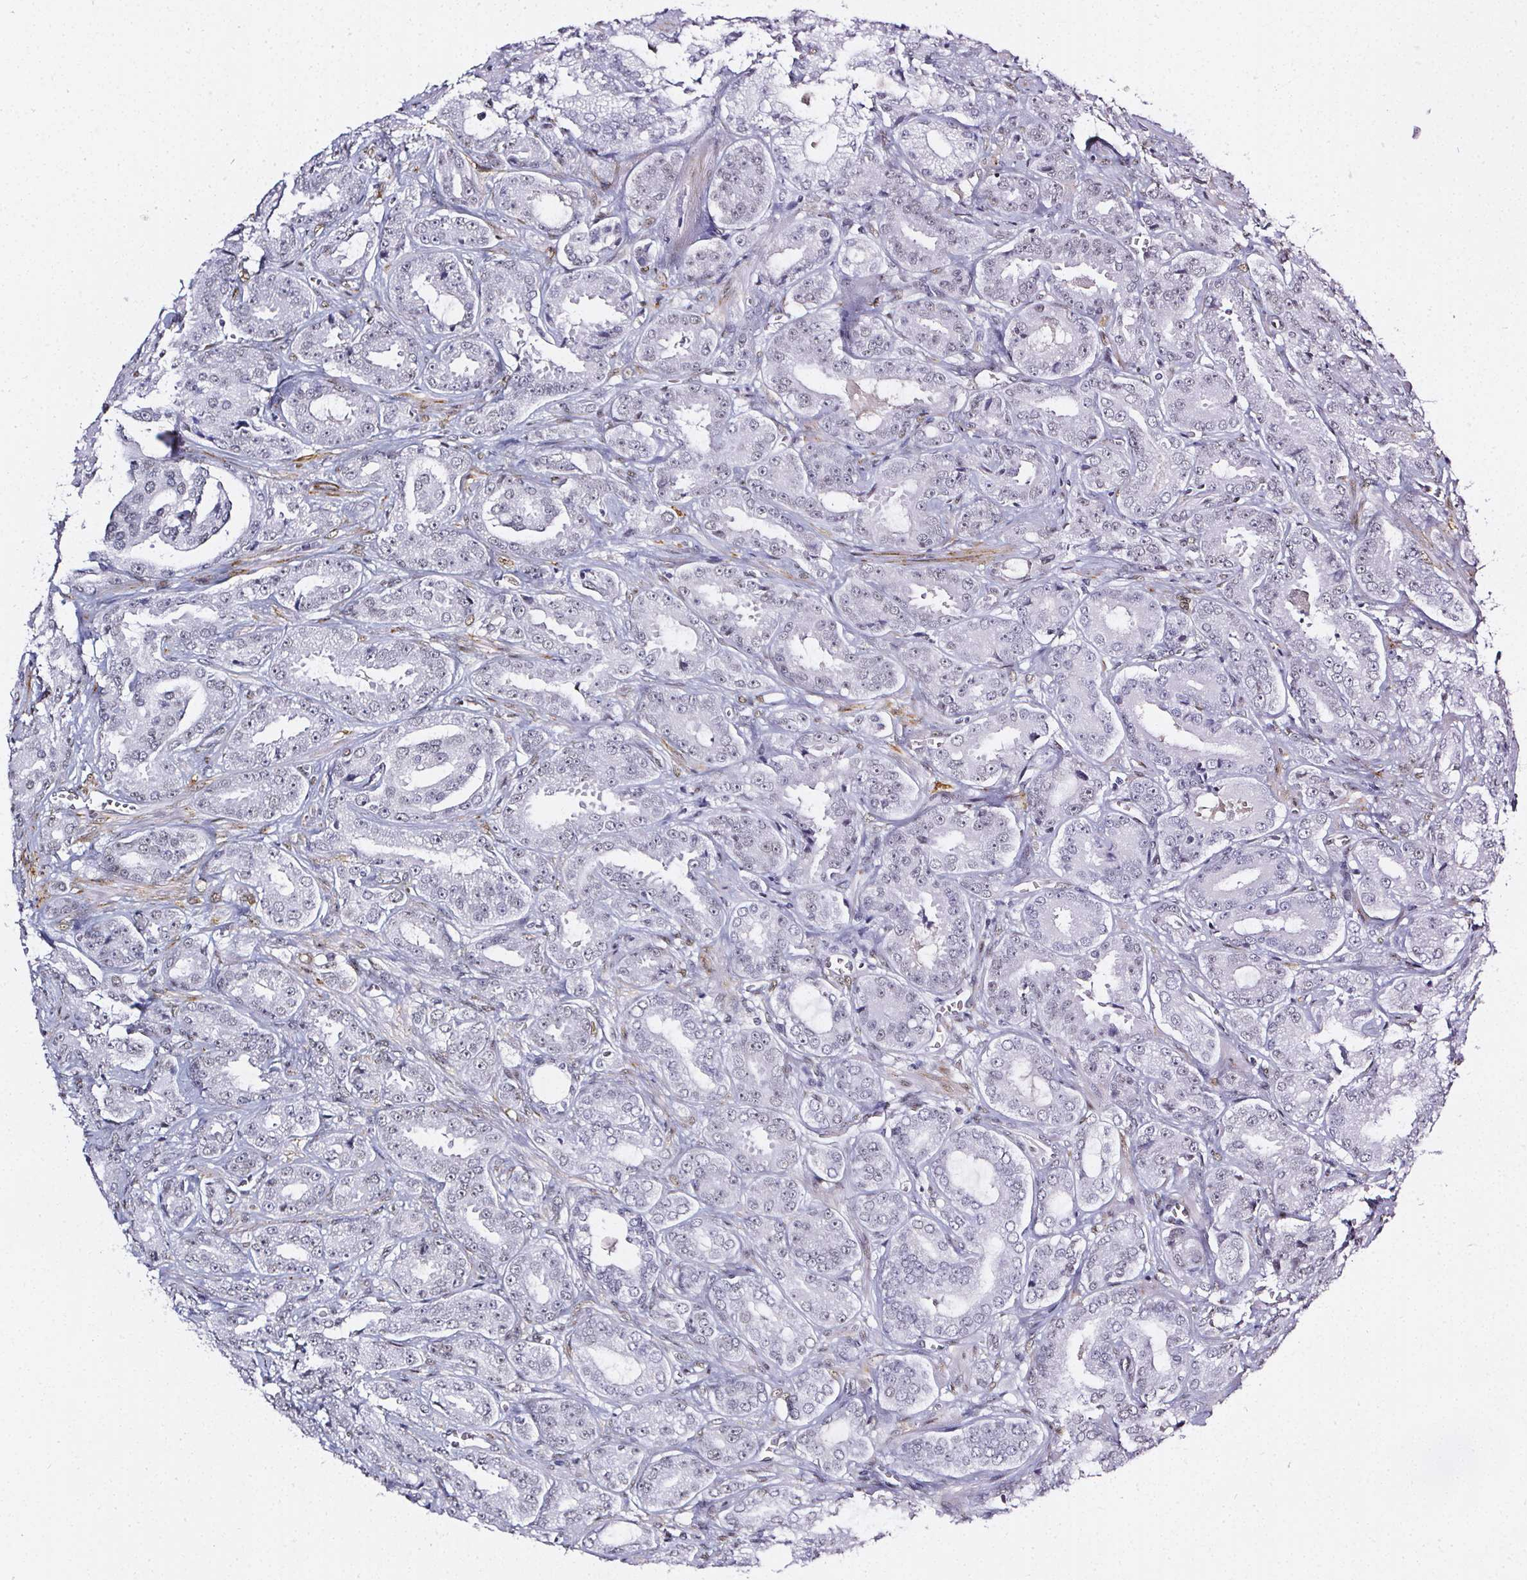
{"staining": {"intensity": "negative", "quantity": "none", "location": "none"}, "tissue": "prostate cancer", "cell_type": "Tumor cells", "image_type": "cancer", "snomed": [{"axis": "morphology", "description": "Adenocarcinoma, High grade"}, {"axis": "topography", "description": "Prostate"}], "caption": "The micrograph exhibits no staining of tumor cells in prostate cancer.", "gene": "GP6", "patient": {"sex": "male", "age": 64}}